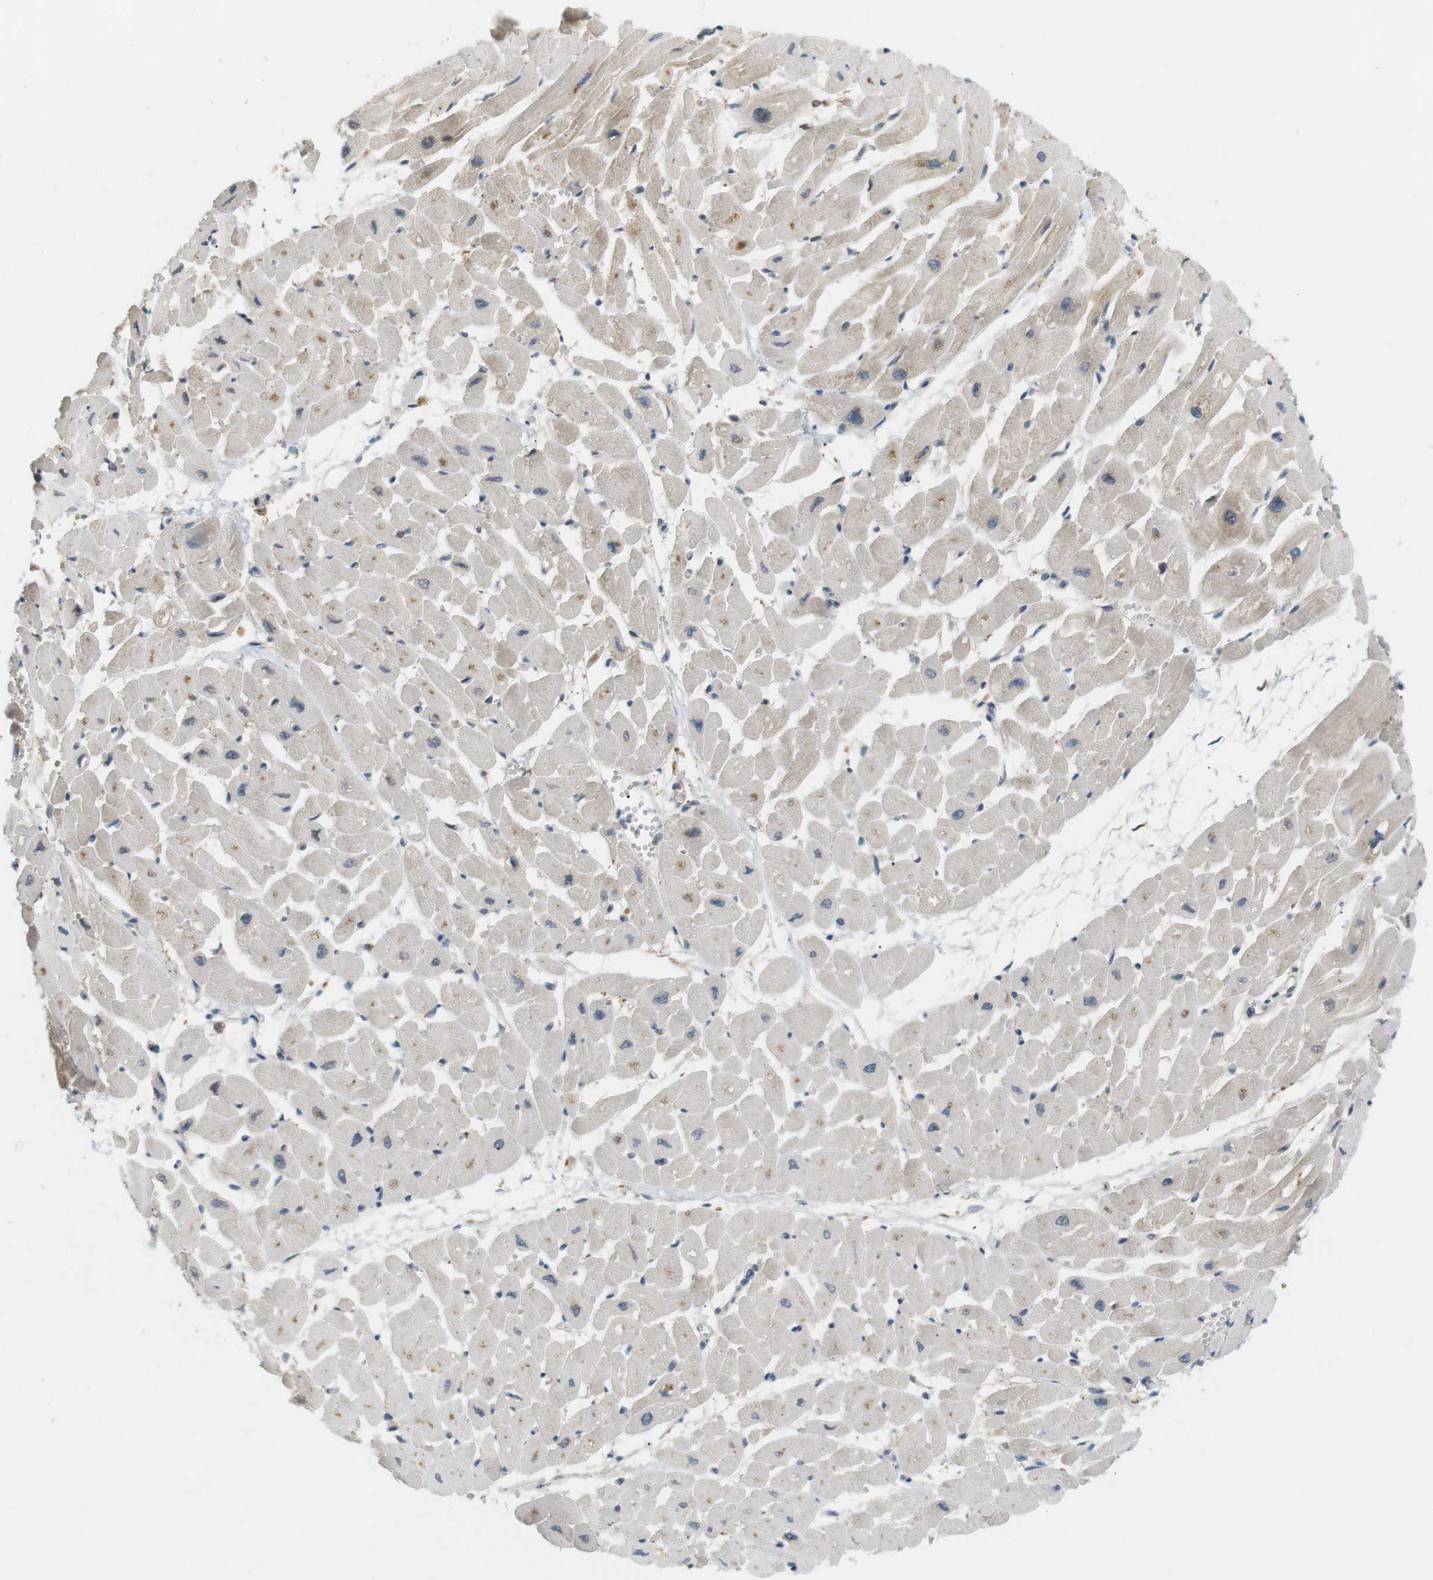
{"staining": {"intensity": "moderate", "quantity": "25%-75%", "location": "cytoplasmic/membranous"}, "tissue": "heart muscle", "cell_type": "Cardiomyocytes", "image_type": "normal", "snomed": [{"axis": "morphology", "description": "Normal tissue, NOS"}, {"axis": "topography", "description": "Heart"}], "caption": "An immunohistochemistry (IHC) micrograph of benign tissue is shown. Protein staining in brown shows moderate cytoplasmic/membranous positivity in heart muscle within cardiomyocytes. (brown staining indicates protein expression, while blue staining denotes nuclei).", "gene": "P2RY1", "patient": {"sex": "male", "age": 45}}